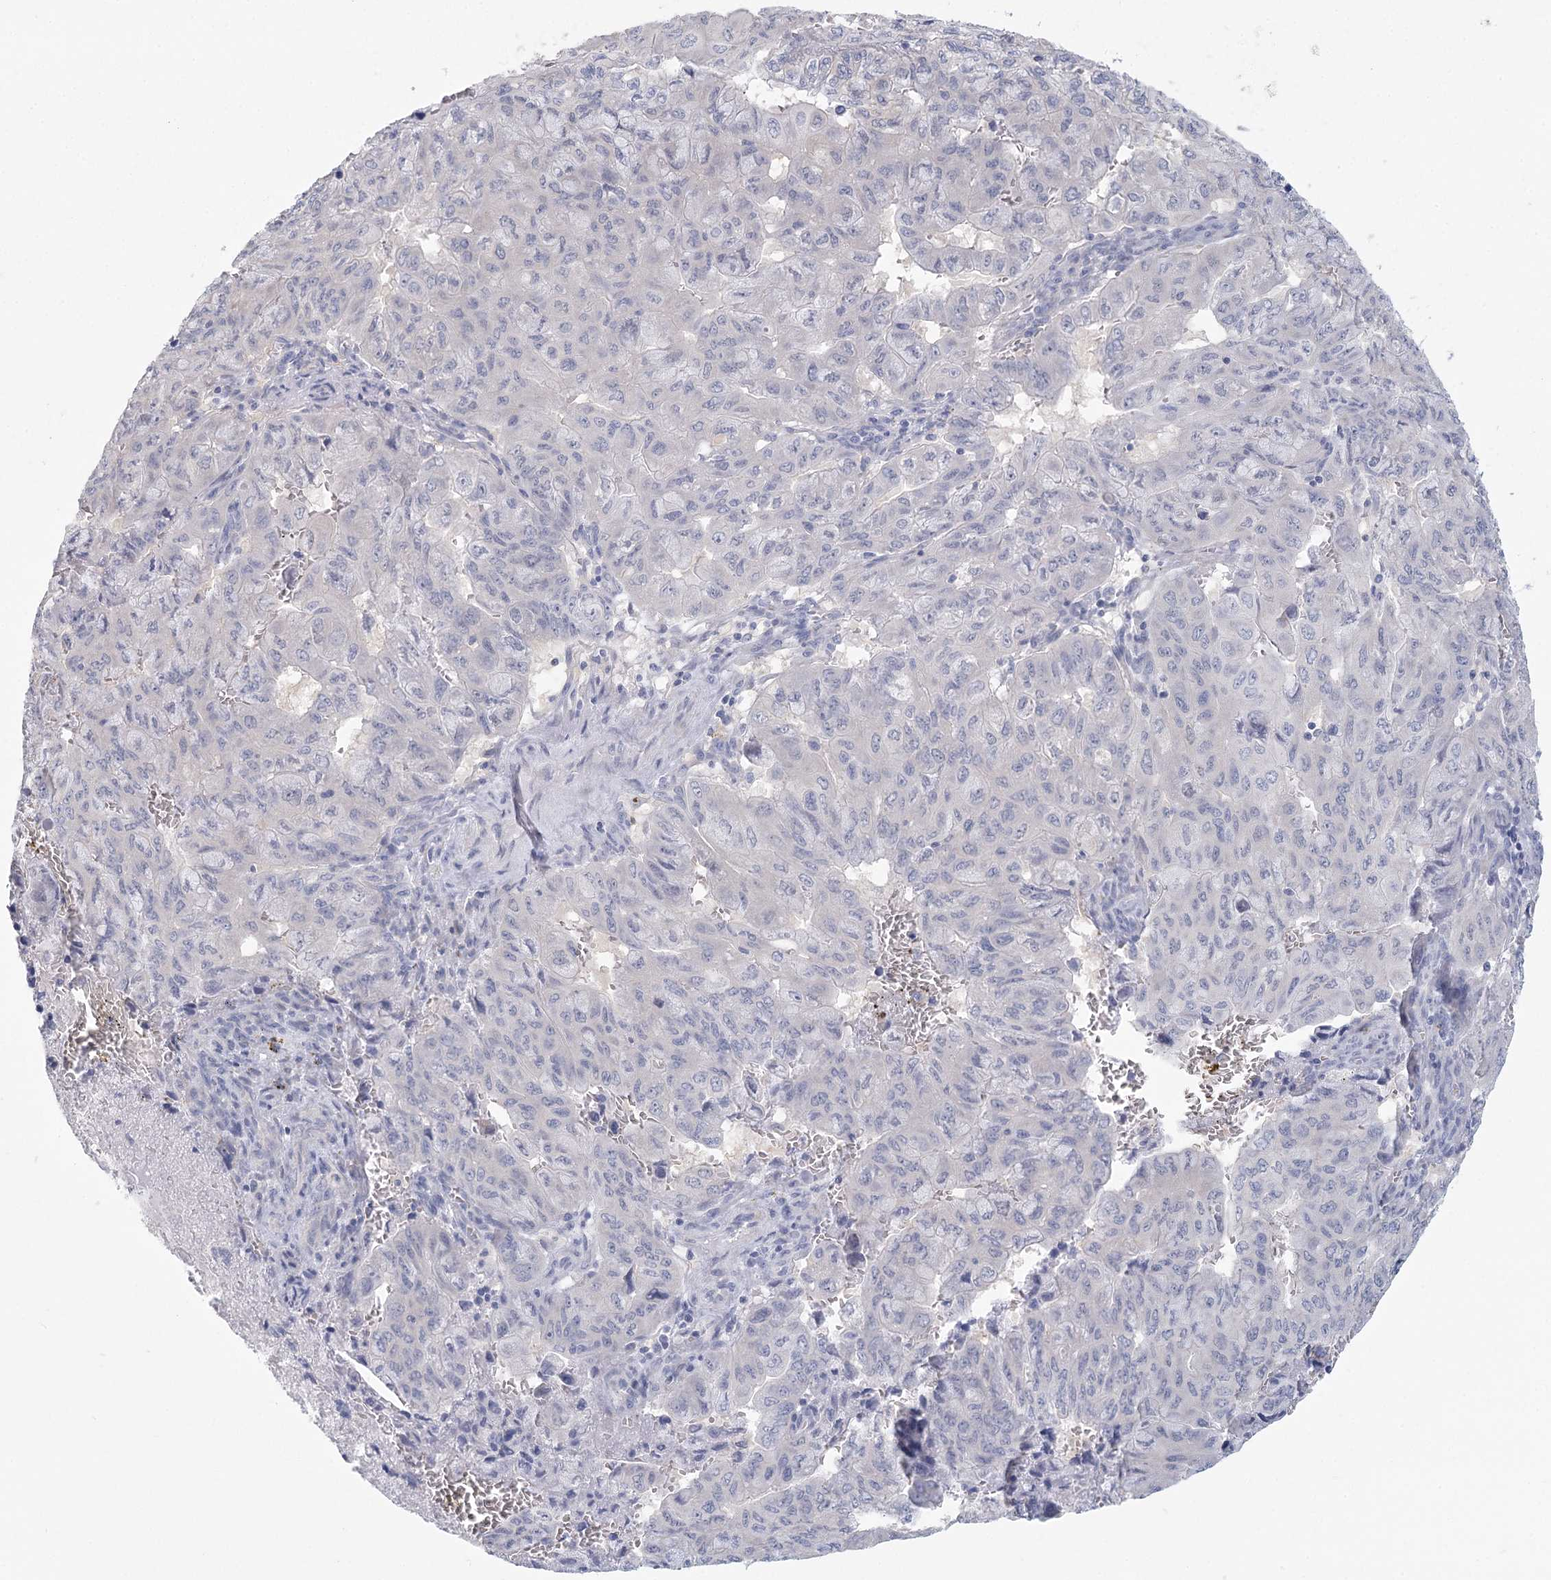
{"staining": {"intensity": "negative", "quantity": "none", "location": "none"}, "tissue": "pancreatic cancer", "cell_type": "Tumor cells", "image_type": "cancer", "snomed": [{"axis": "morphology", "description": "Adenocarcinoma, NOS"}, {"axis": "topography", "description": "Pancreas"}], "caption": "The micrograph reveals no significant expression in tumor cells of pancreatic cancer.", "gene": "CNTLN", "patient": {"sex": "male", "age": 51}}